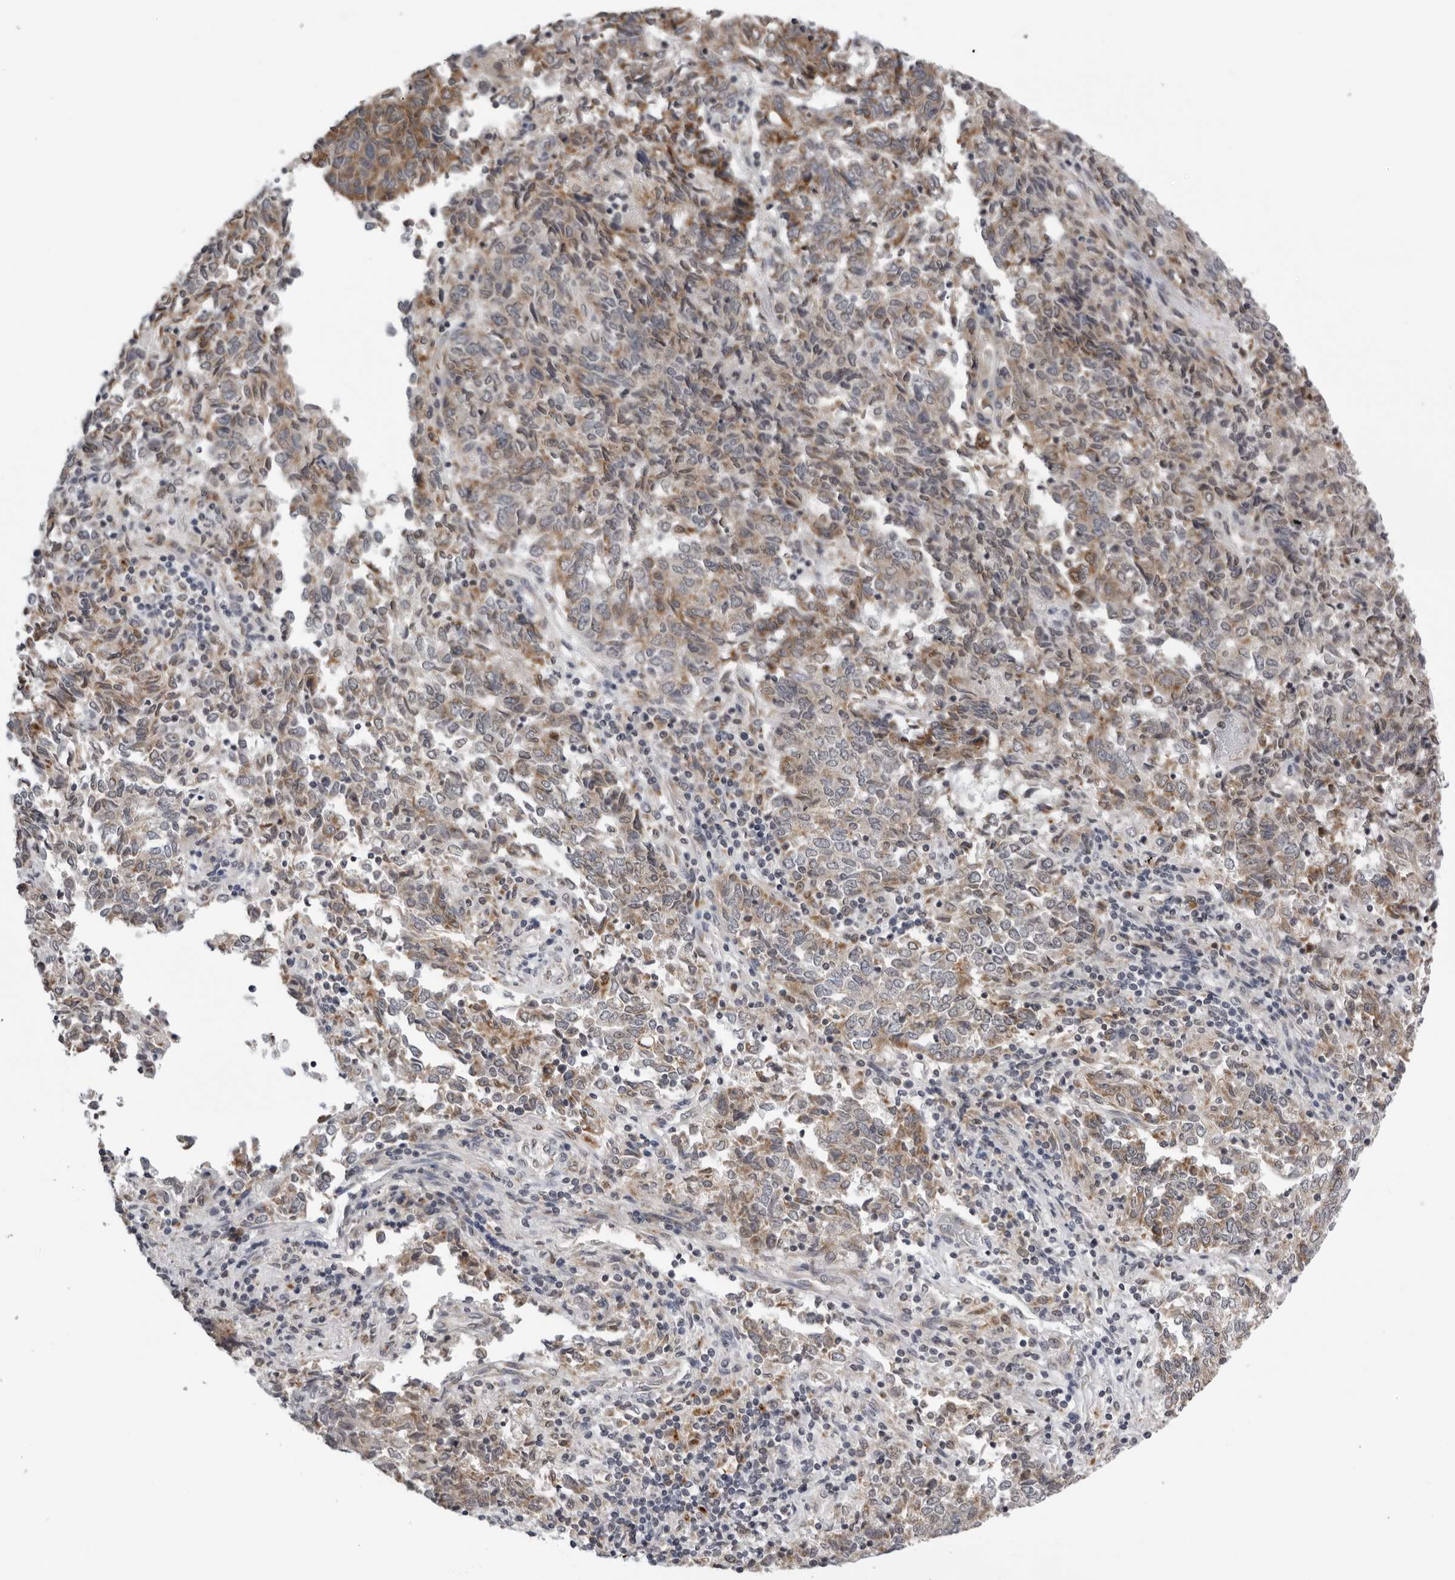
{"staining": {"intensity": "strong", "quantity": "25%-75%", "location": "cytoplasmic/membranous"}, "tissue": "endometrial cancer", "cell_type": "Tumor cells", "image_type": "cancer", "snomed": [{"axis": "morphology", "description": "Adenocarcinoma, NOS"}, {"axis": "topography", "description": "Endometrium"}], "caption": "Strong cytoplasmic/membranous expression for a protein is present in approximately 25%-75% of tumor cells of endometrial adenocarcinoma using IHC.", "gene": "CPT2", "patient": {"sex": "female", "age": 80}}